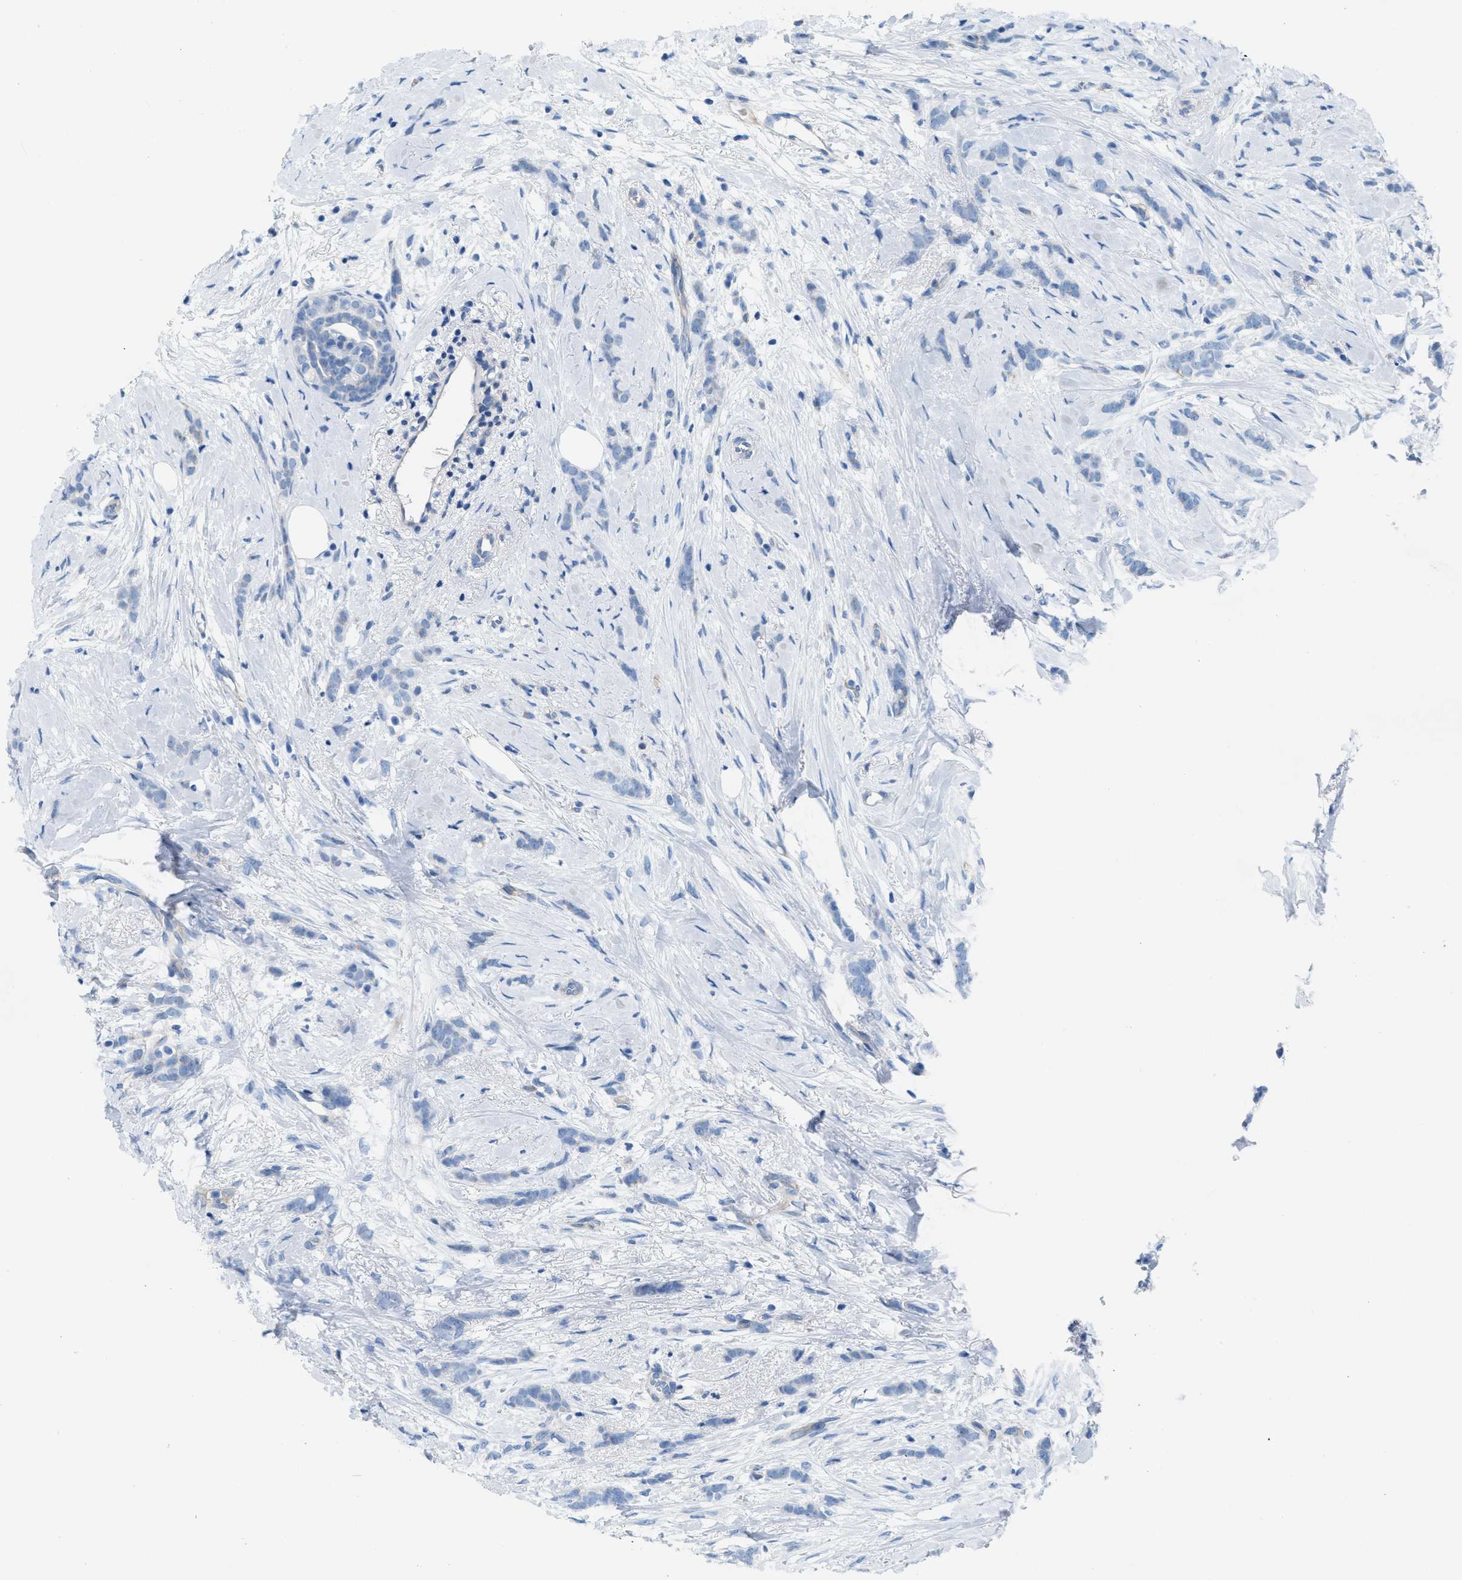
{"staining": {"intensity": "negative", "quantity": "none", "location": "none"}, "tissue": "breast cancer", "cell_type": "Tumor cells", "image_type": "cancer", "snomed": [{"axis": "morphology", "description": "Lobular carcinoma, in situ"}, {"axis": "morphology", "description": "Lobular carcinoma"}, {"axis": "topography", "description": "Breast"}], "caption": "This photomicrograph is of breast cancer (lobular carcinoma) stained with immunohistochemistry (IHC) to label a protein in brown with the nuclei are counter-stained blue. There is no staining in tumor cells. (Immunohistochemistry (ihc), brightfield microscopy, high magnification).", "gene": "ASGR1", "patient": {"sex": "female", "age": 41}}